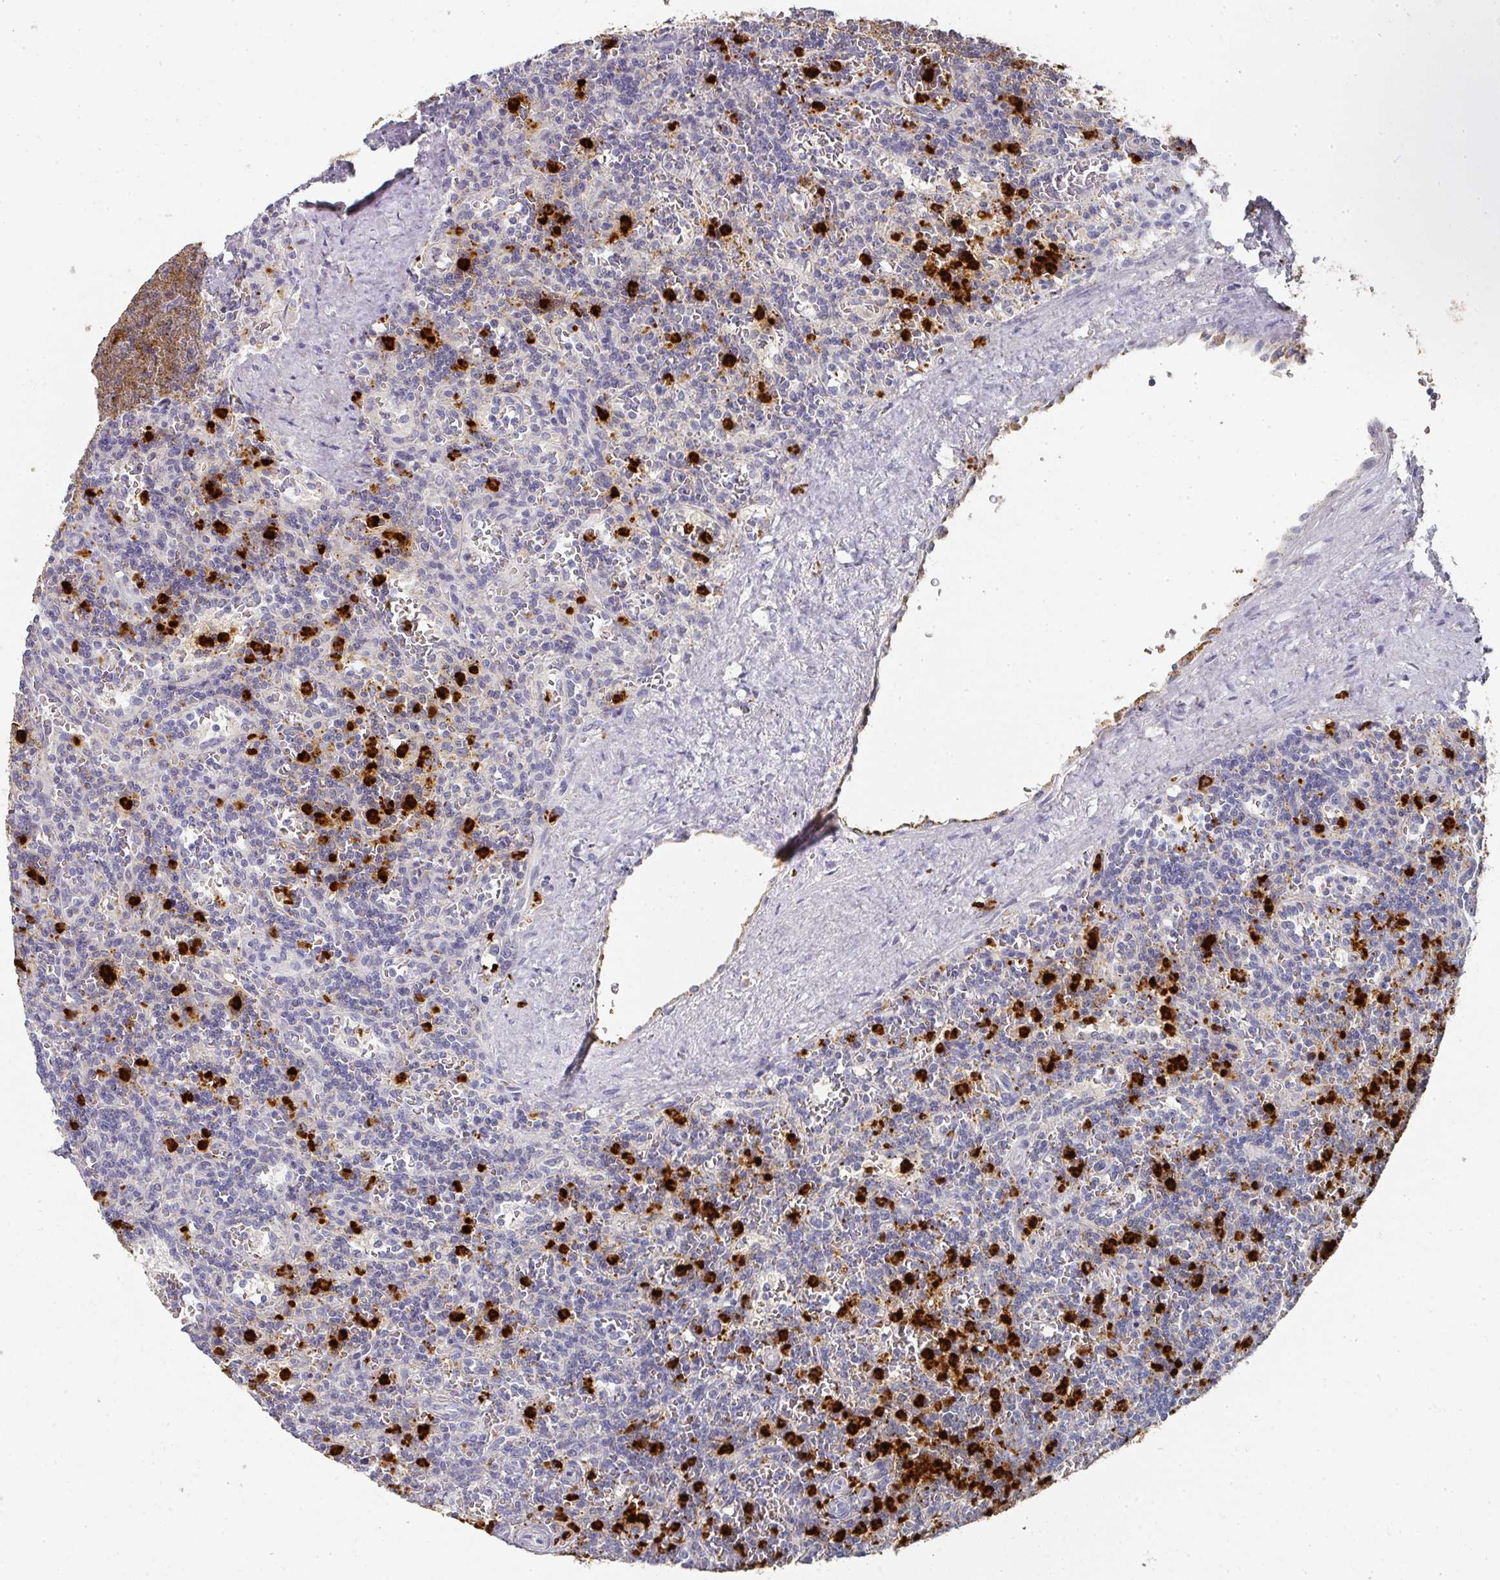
{"staining": {"intensity": "negative", "quantity": "none", "location": "none"}, "tissue": "lymphoma", "cell_type": "Tumor cells", "image_type": "cancer", "snomed": [{"axis": "morphology", "description": "Malignant lymphoma, non-Hodgkin's type, Low grade"}, {"axis": "topography", "description": "Spleen"}], "caption": "Protein analysis of lymphoma displays no significant staining in tumor cells.", "gene": "CAMP", "patient": {"sex": "male", "age": 73}}